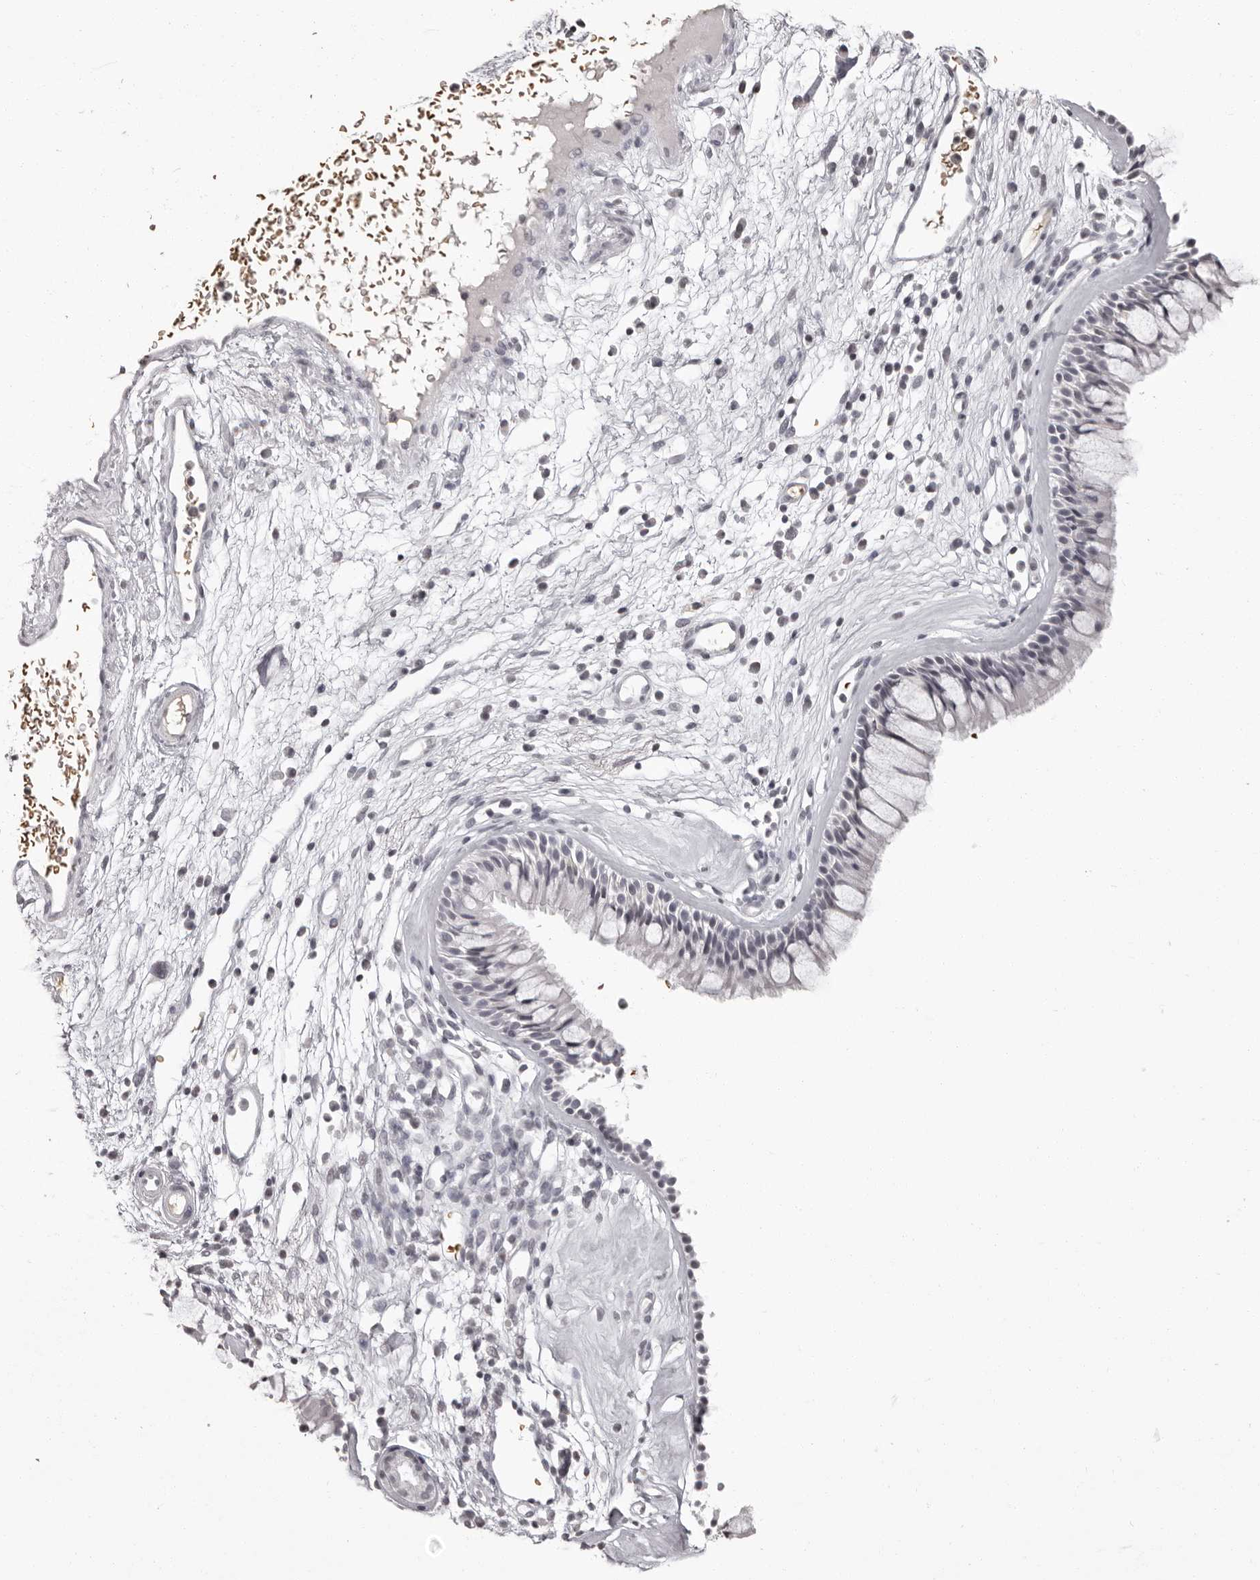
{"staining": {"intensity": "negative", "quantity": "none", "location": "none"}, "tissue": "nasopharynx", "cell_type": "Respiratory epithelial cells", "image_type": "normal", "snomed": [{"axis": "morphology", "description": "Normal tissue, NOS"}, {"axis": "morphology", "description": "Inflammation, NOS"}, {"axis": "morphology", "description": "Malignant melanoma, Metastatic site"}, {"axis": "topography", "description": "Nasopharynx"}], "caption": "The immunohistochemistry micrograph has no significant positivity in respiratory epithelial cells of nasopharynx. (DAB (3,3'-diaminobenzidine) immunohistochemistry (IHC) visualized using brightfield microscopy, high magnification).", "gene": "C8orf74", "patient": {"sex": "male", "age": 70}}